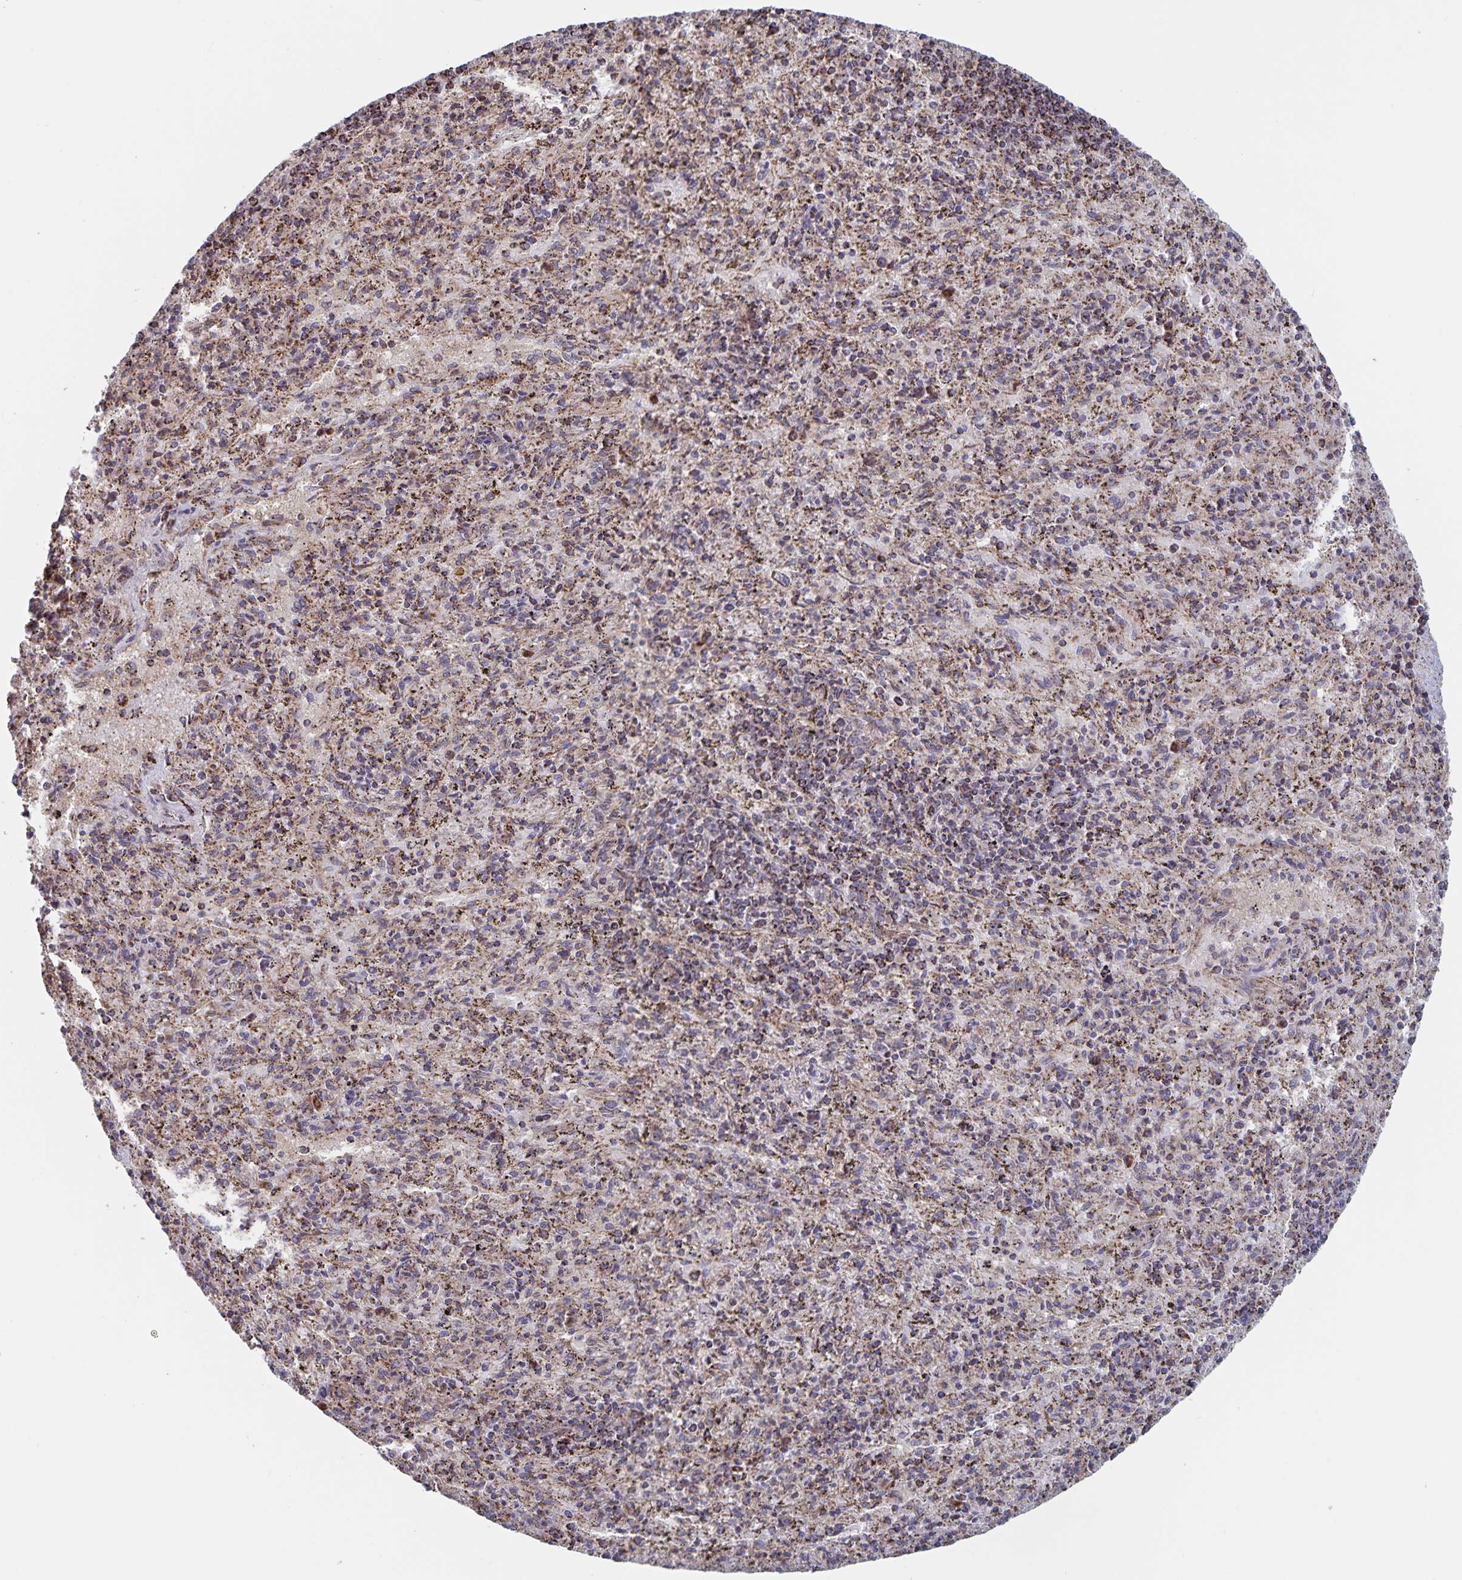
{"staining": {"intensity": "moderate", "quantity": ">75%", "location": "cytoplasmic/membranous"}, "tissue": "spleen", "cell_type": "Cells in red pulp", "image_type": "normal", "snomed": [{"axis": "morphology", "description": "Normal tissue, NOS"}, {"axis": "topography", "description": "Spleen"}], "caption": "There is medium levels of moderate cytoplasmic/membranous expression in cells in red pulp of unremarkable spleen, as demonstrated by immunohistochemical staining (brown color).", "gene": "ACACA", "patient": {"sex": "male", "age": 57}}